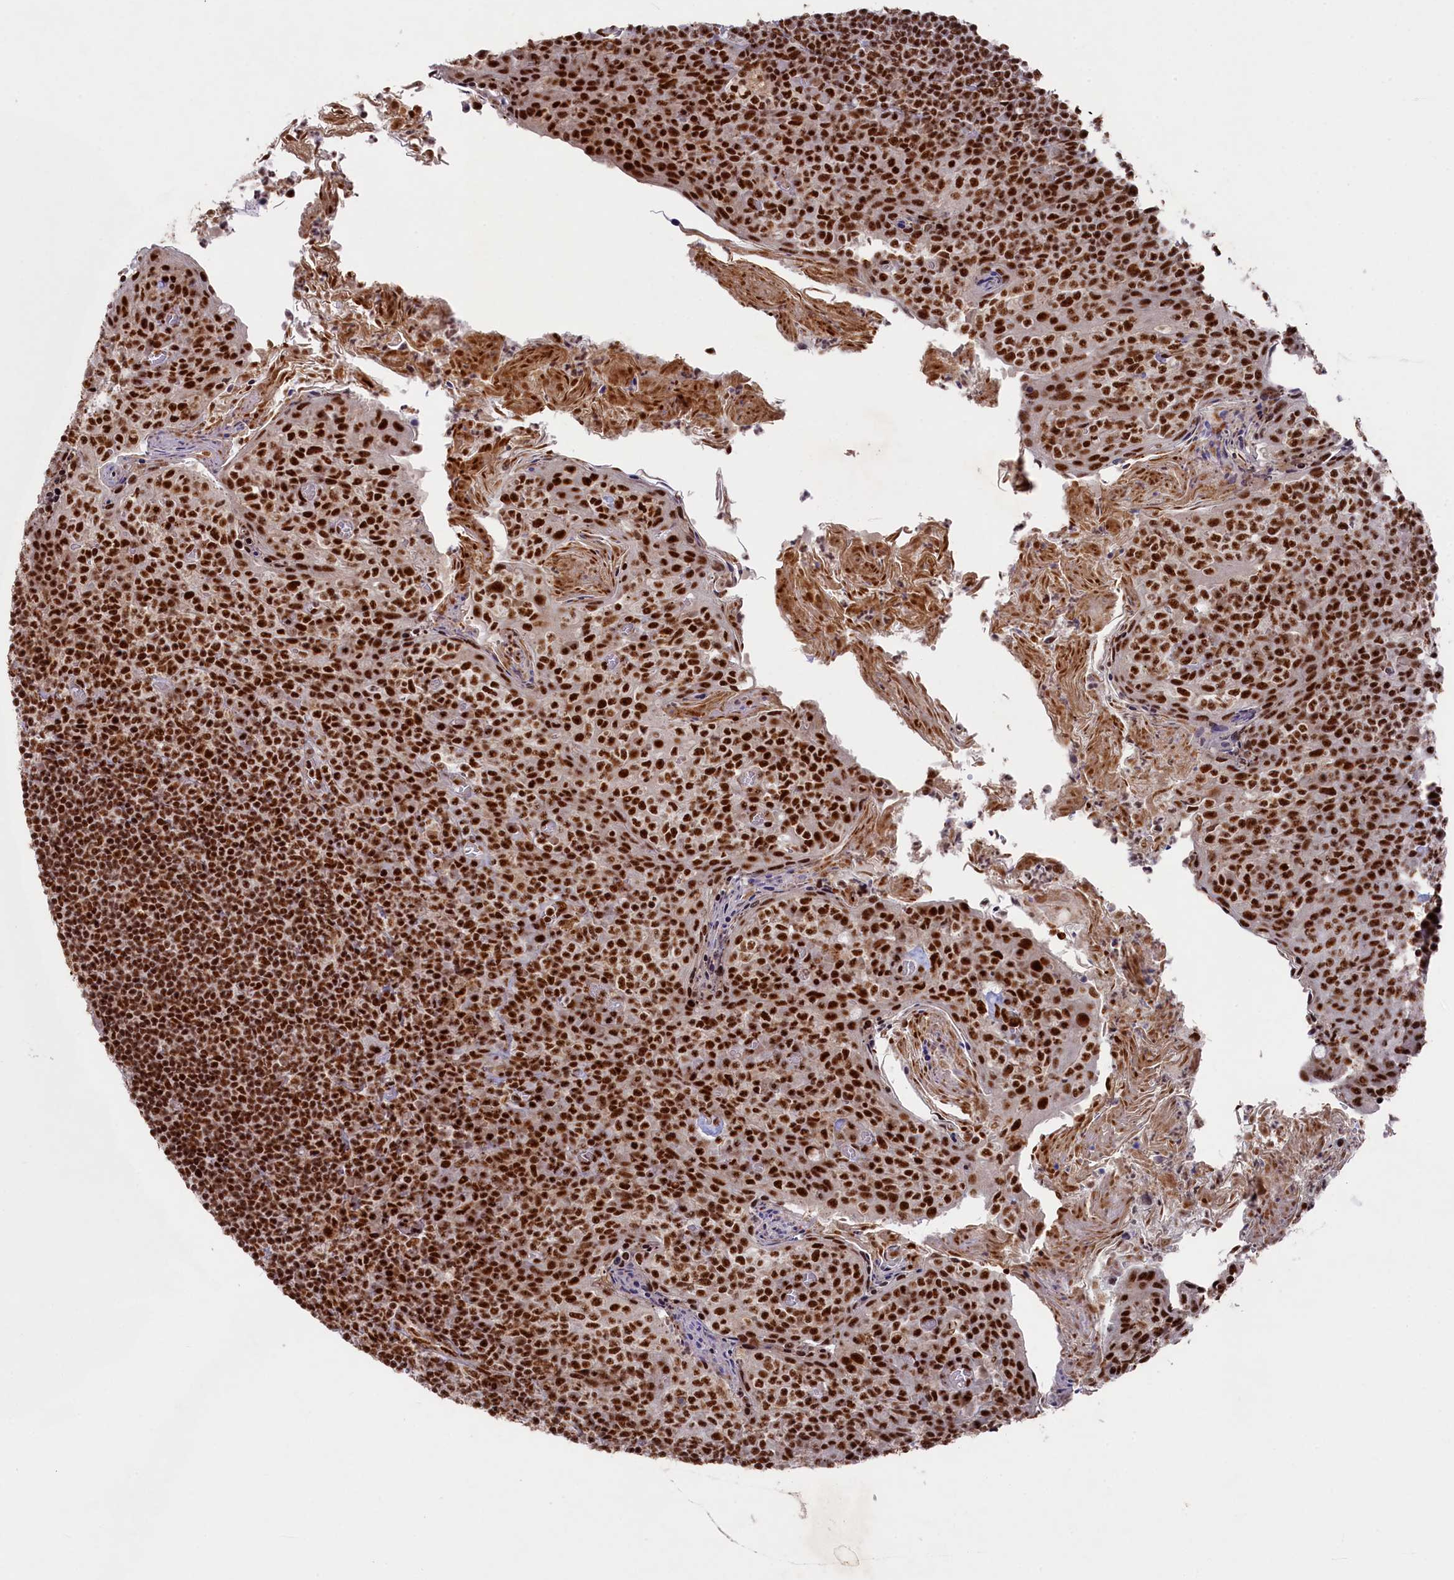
{"staining": {"intensity": "strong", "quantity": ">75%", "location": "cytoplasmic/membranous,nuclear"}, "tissue": "tonsil", "cell_type": "Germinal center cells", "image_type": "normal", "snomed": [{"axis": "morphology", "description": "Normal tissue, NOS"}, {"axis": "topography", "description": "Tonsil"}], "caption": "Unremarkable tonsil displays strong cytoplasmic/membranous,nuclear staining in approximately >75% of germinal center cells, visualized by immunohistochemistry.", "gene": "PRPF31", "patient": {"sex": "female", "age": 10}}